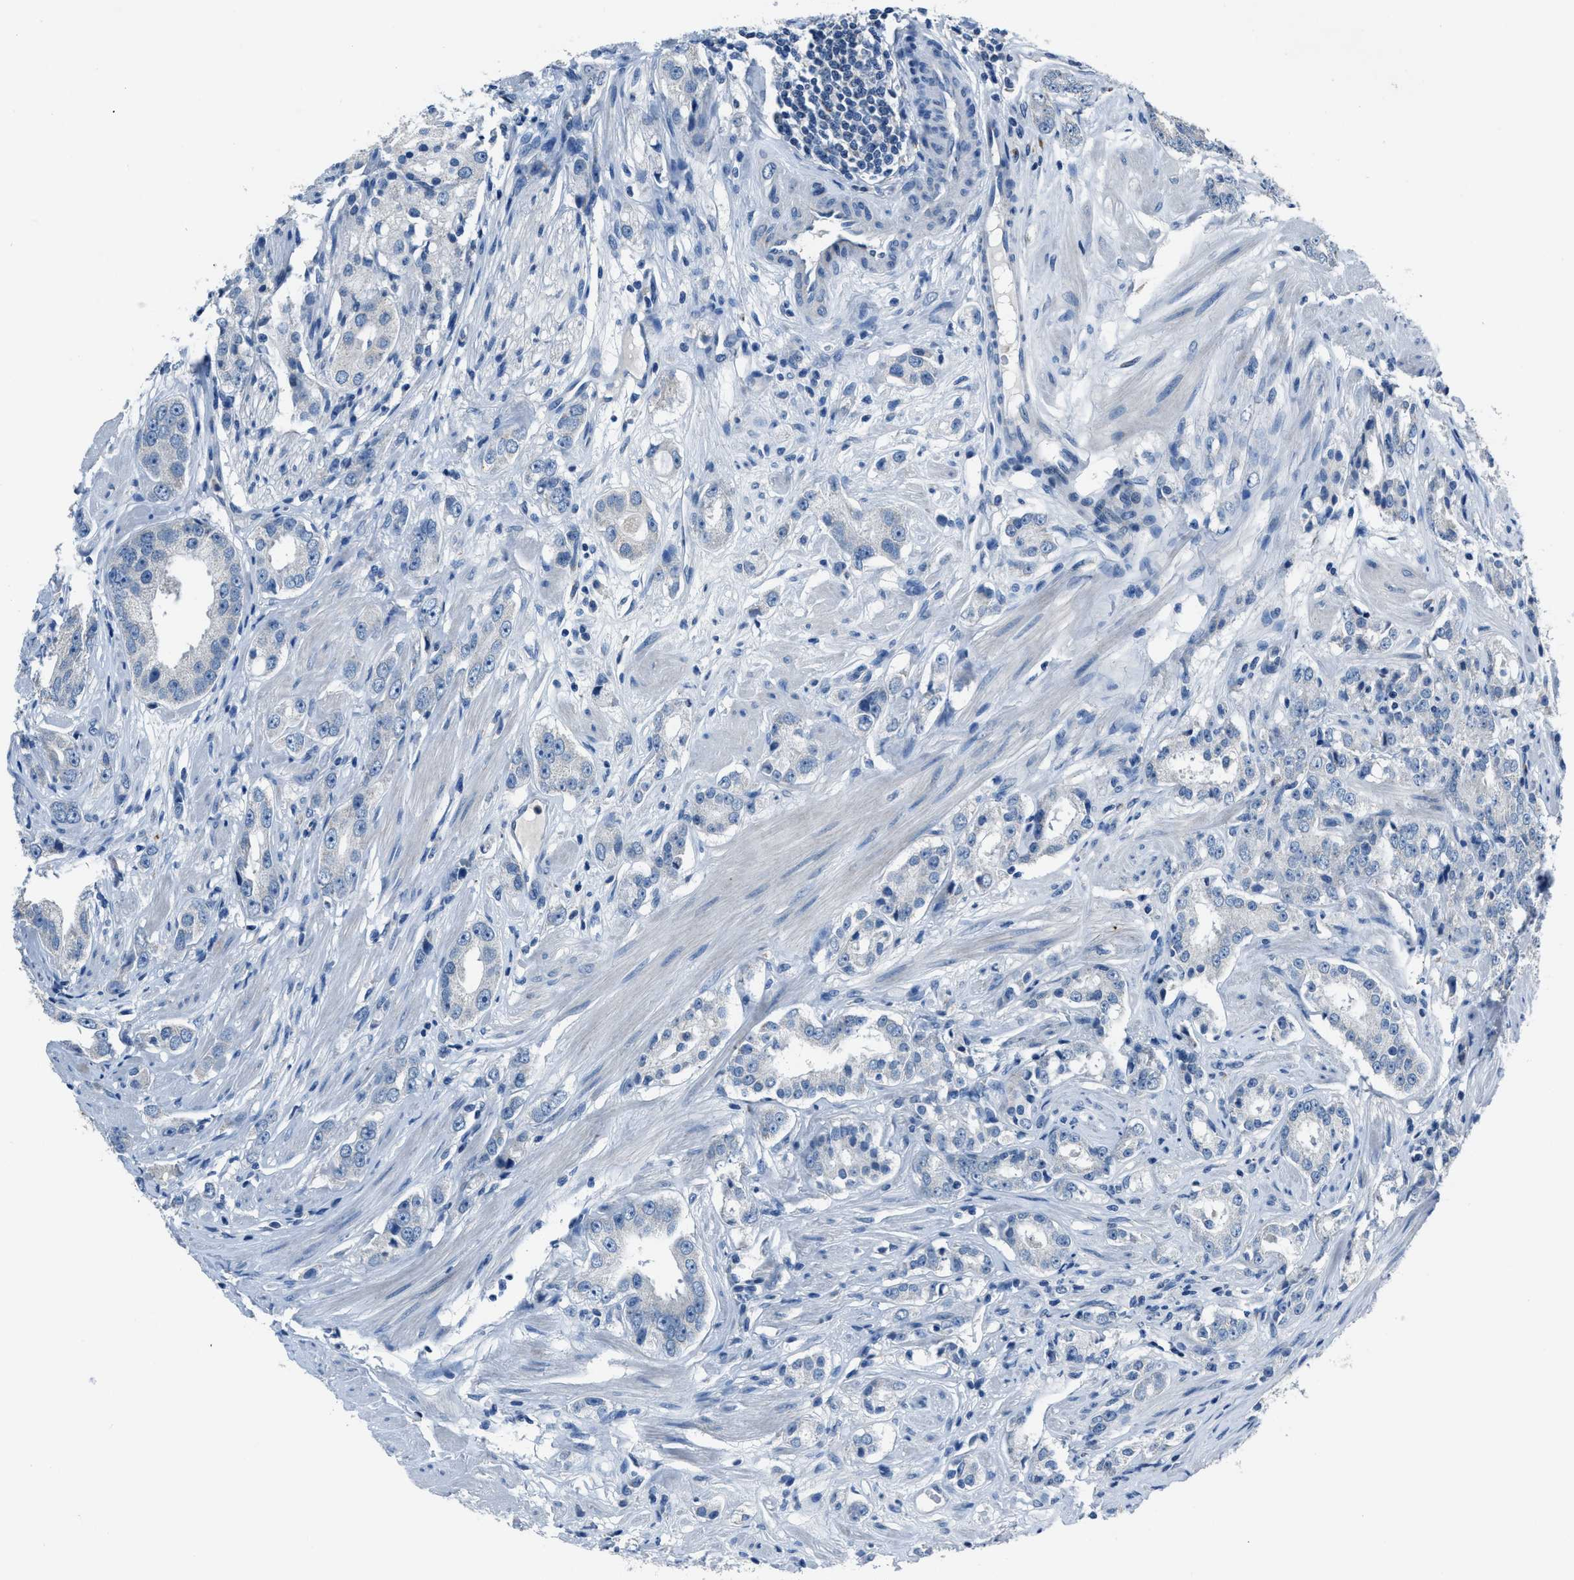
{"staining": {"intensity": "negative", "quantity": "none", "location": "none"}, "tissue": "prostate cancer", "cell_type": "Tumor cells", "image_type": "cancer", "snomed": [{"axis": "morphology", "description": "Adenocarcinoma, Medium grade"}, {"axis": "topography", "description": "Prostate"}], "caption": "The micrograph shows no significant positivity in tumor cells of adenocarcinoma (medium-grade) (prostate).", "gene": "ADAM2", "patient": {"sex": "male", "age": 53}}